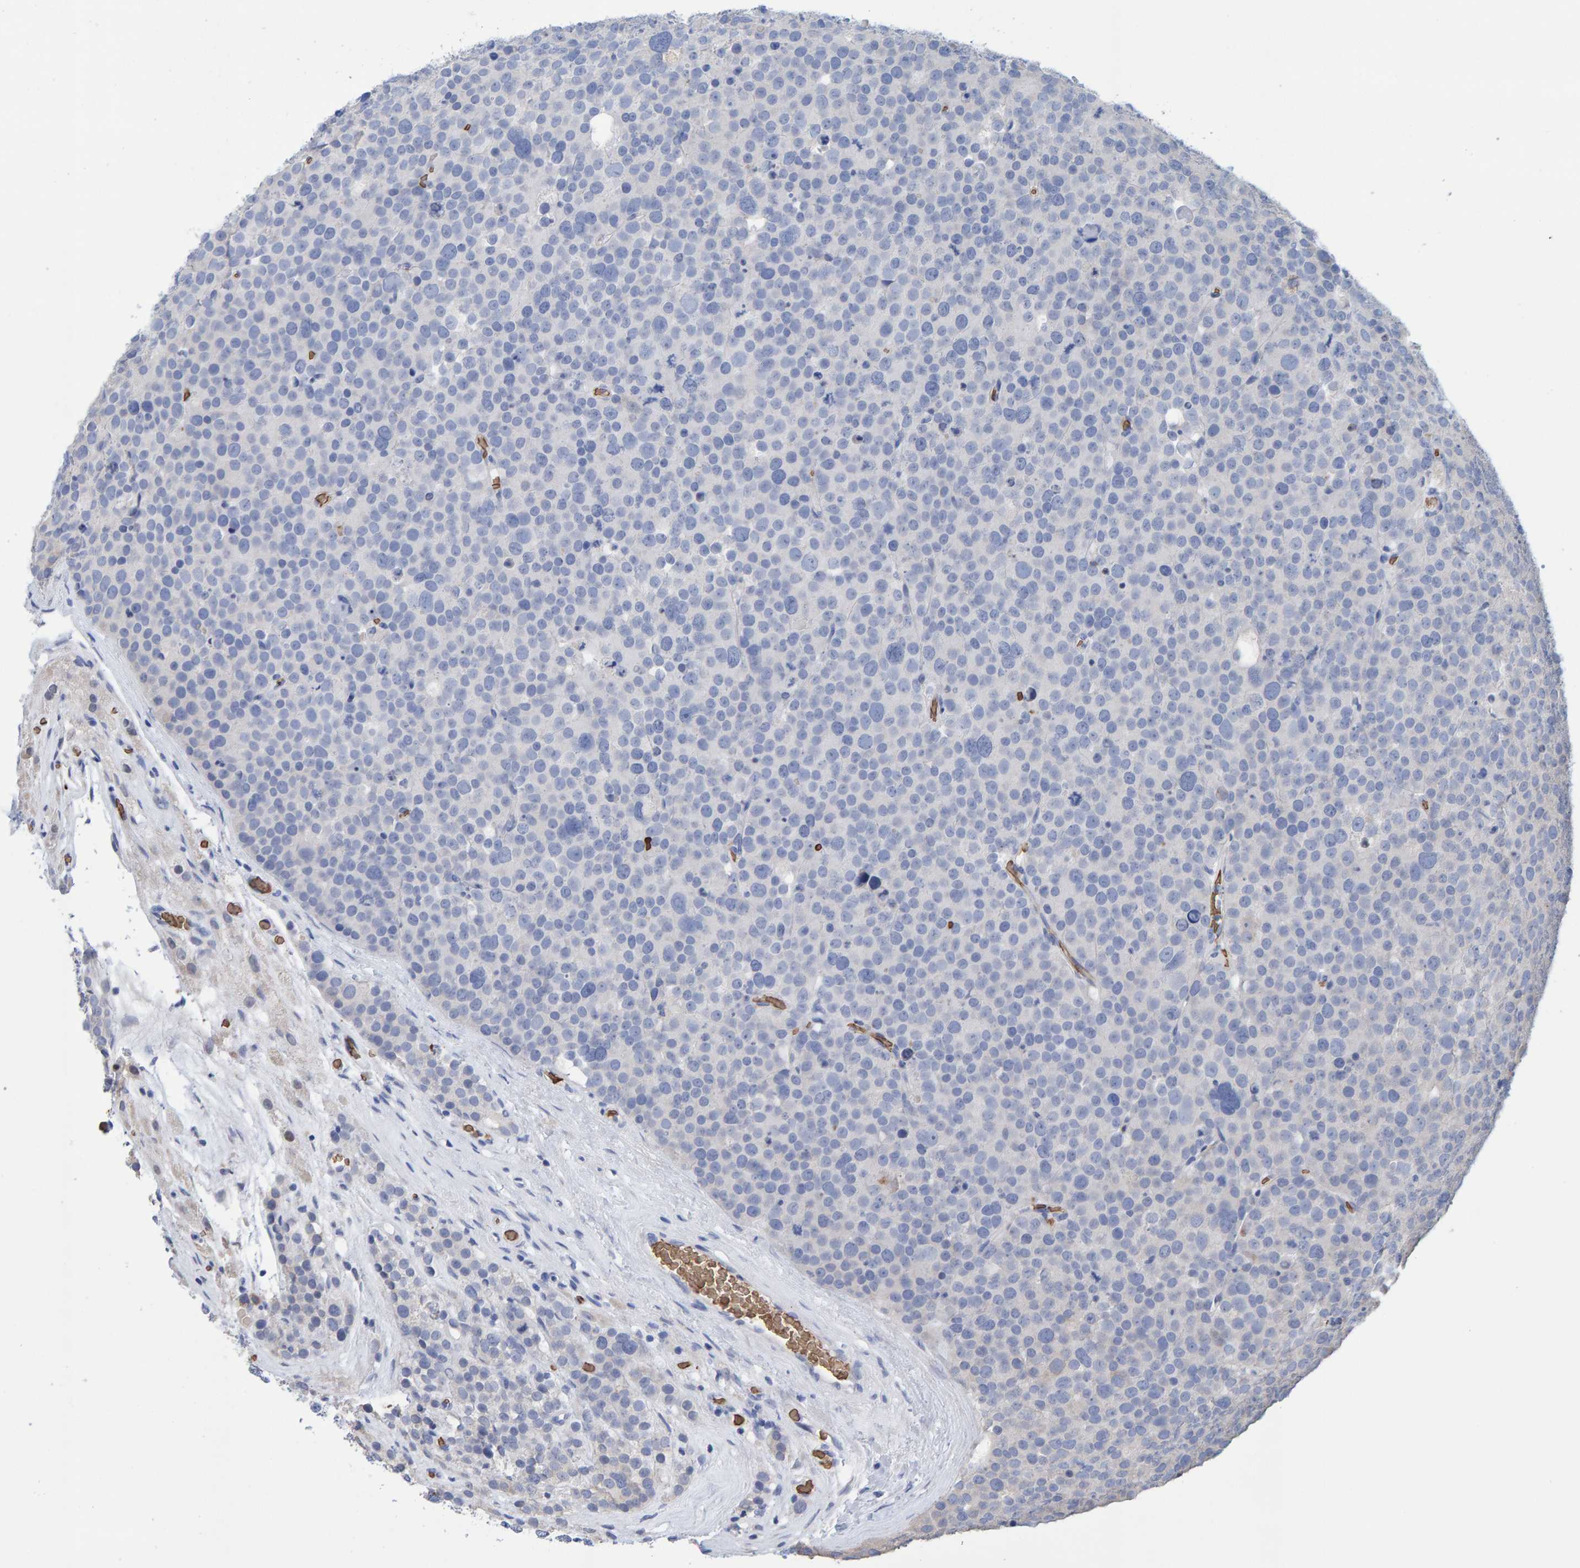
{"staining": {"intensity": "negative", "quantity": "none", "location": "none"}, "tissue": "testis cancer", "cell_type": "Tumor cells", "image_type": "cancer", "snomed": [{"axis": "morphology", "description": "Seminoma, NOS"}, {"axis": "topography", "description": "Testis"}], "caption": "Immunohistochemistry (IHC) image of human testis seminoma stained for a protein (brown), which reveals no expression in tumor cells. (Stains: DAB immunohistochemistry (IHC) with hematoxylin counter stain, Microscopy: brightfield microscopy at high magnification).", "gene": "VPS9D1", "patient": {"sex": "male", "age": 71}}